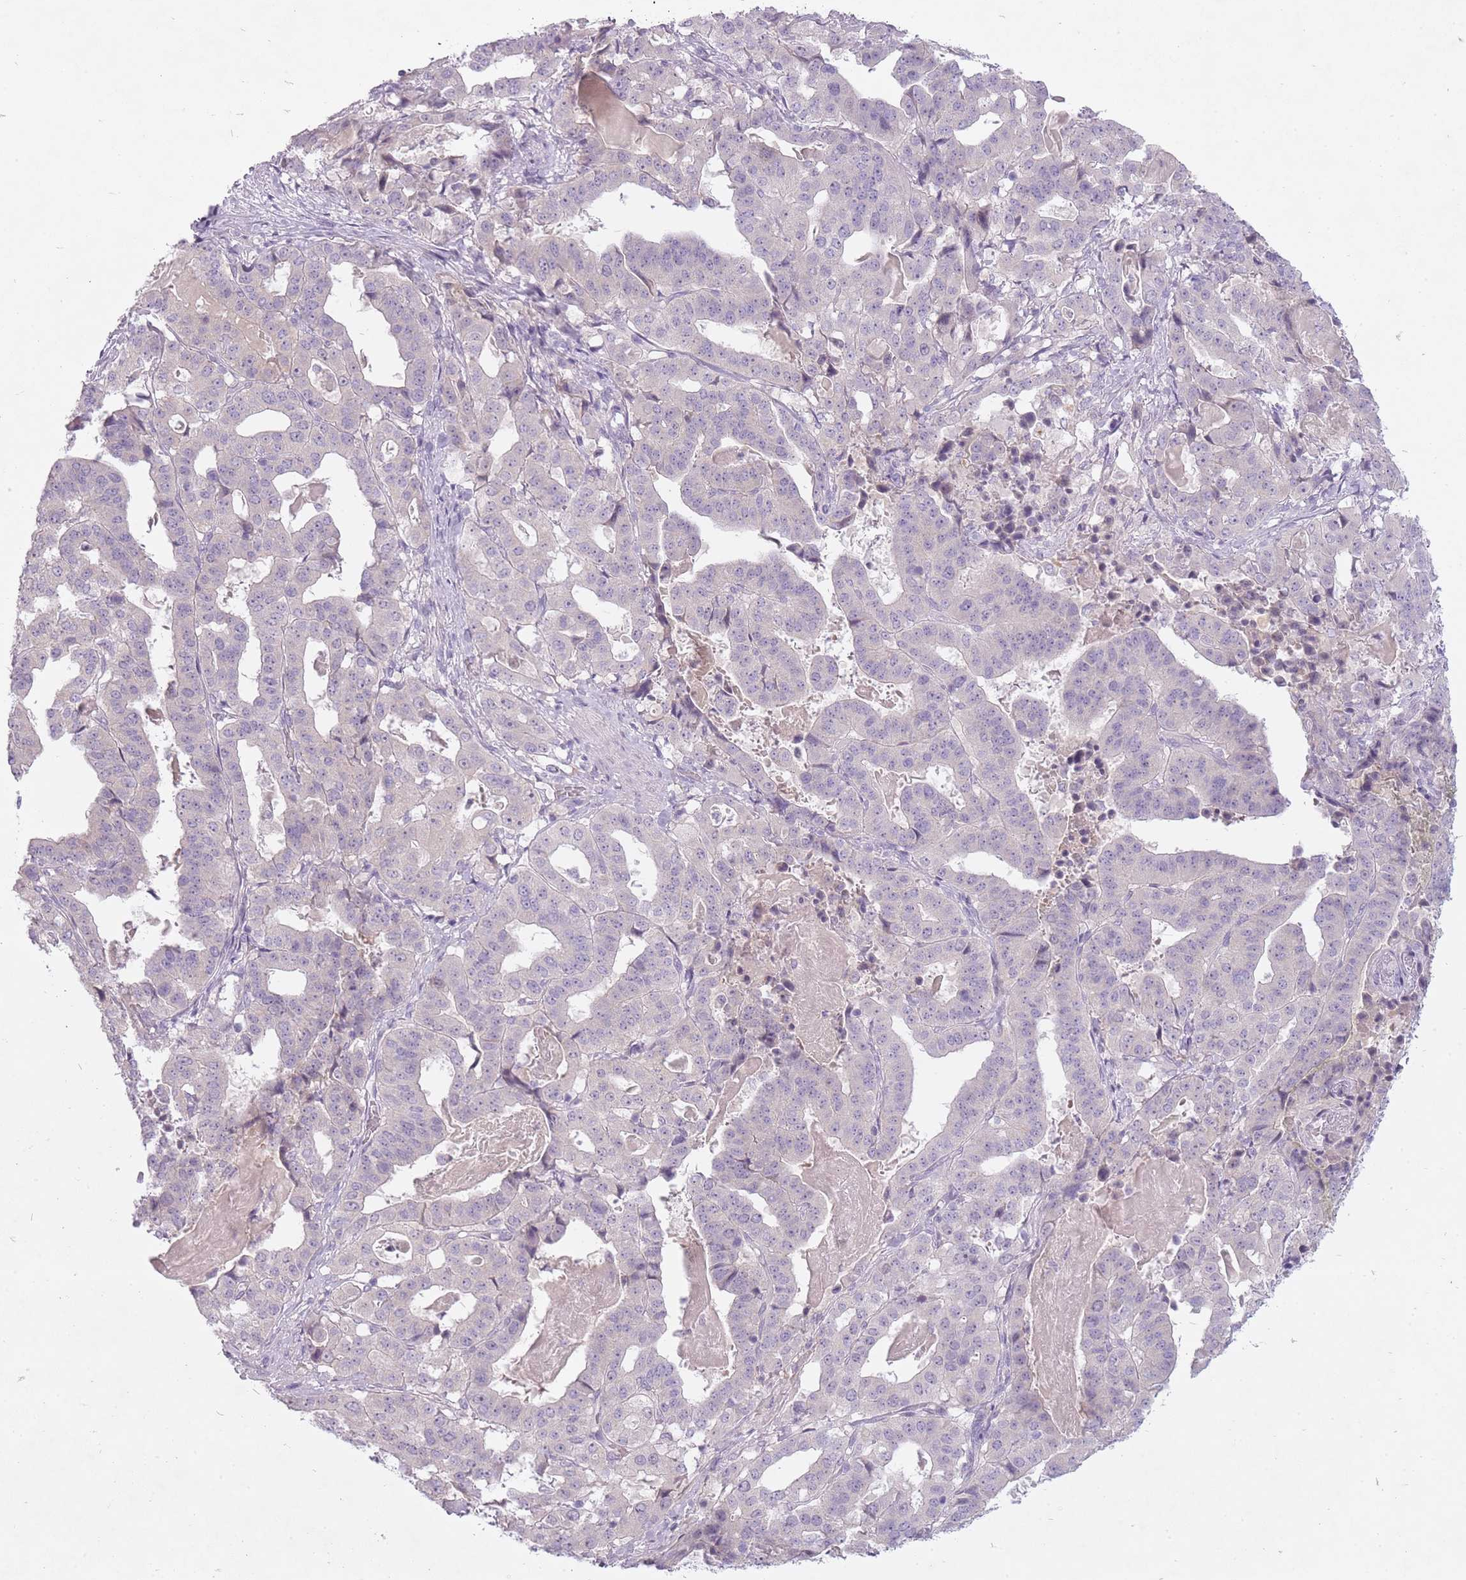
{"staining": {"intensity": "negative", "quantity": "none", "location": "none"}, "tissue": "stomach cancer", "cell_type": "Tumor cells", "image_type": "cancer", "snomed": [{"axis": "morphology", "description": "Adenocarcinoma, NOS"}, {"axis": "topography", "description": "Stomach"}], "caption": "The immunohistochemistry (IHC) photomicrograph has no significant staining in tumor cells of stomach cancer (adenocarcinoma) tissue.", "gene": "FAM43B", "patient": {"sex": "male", "age": 48}}